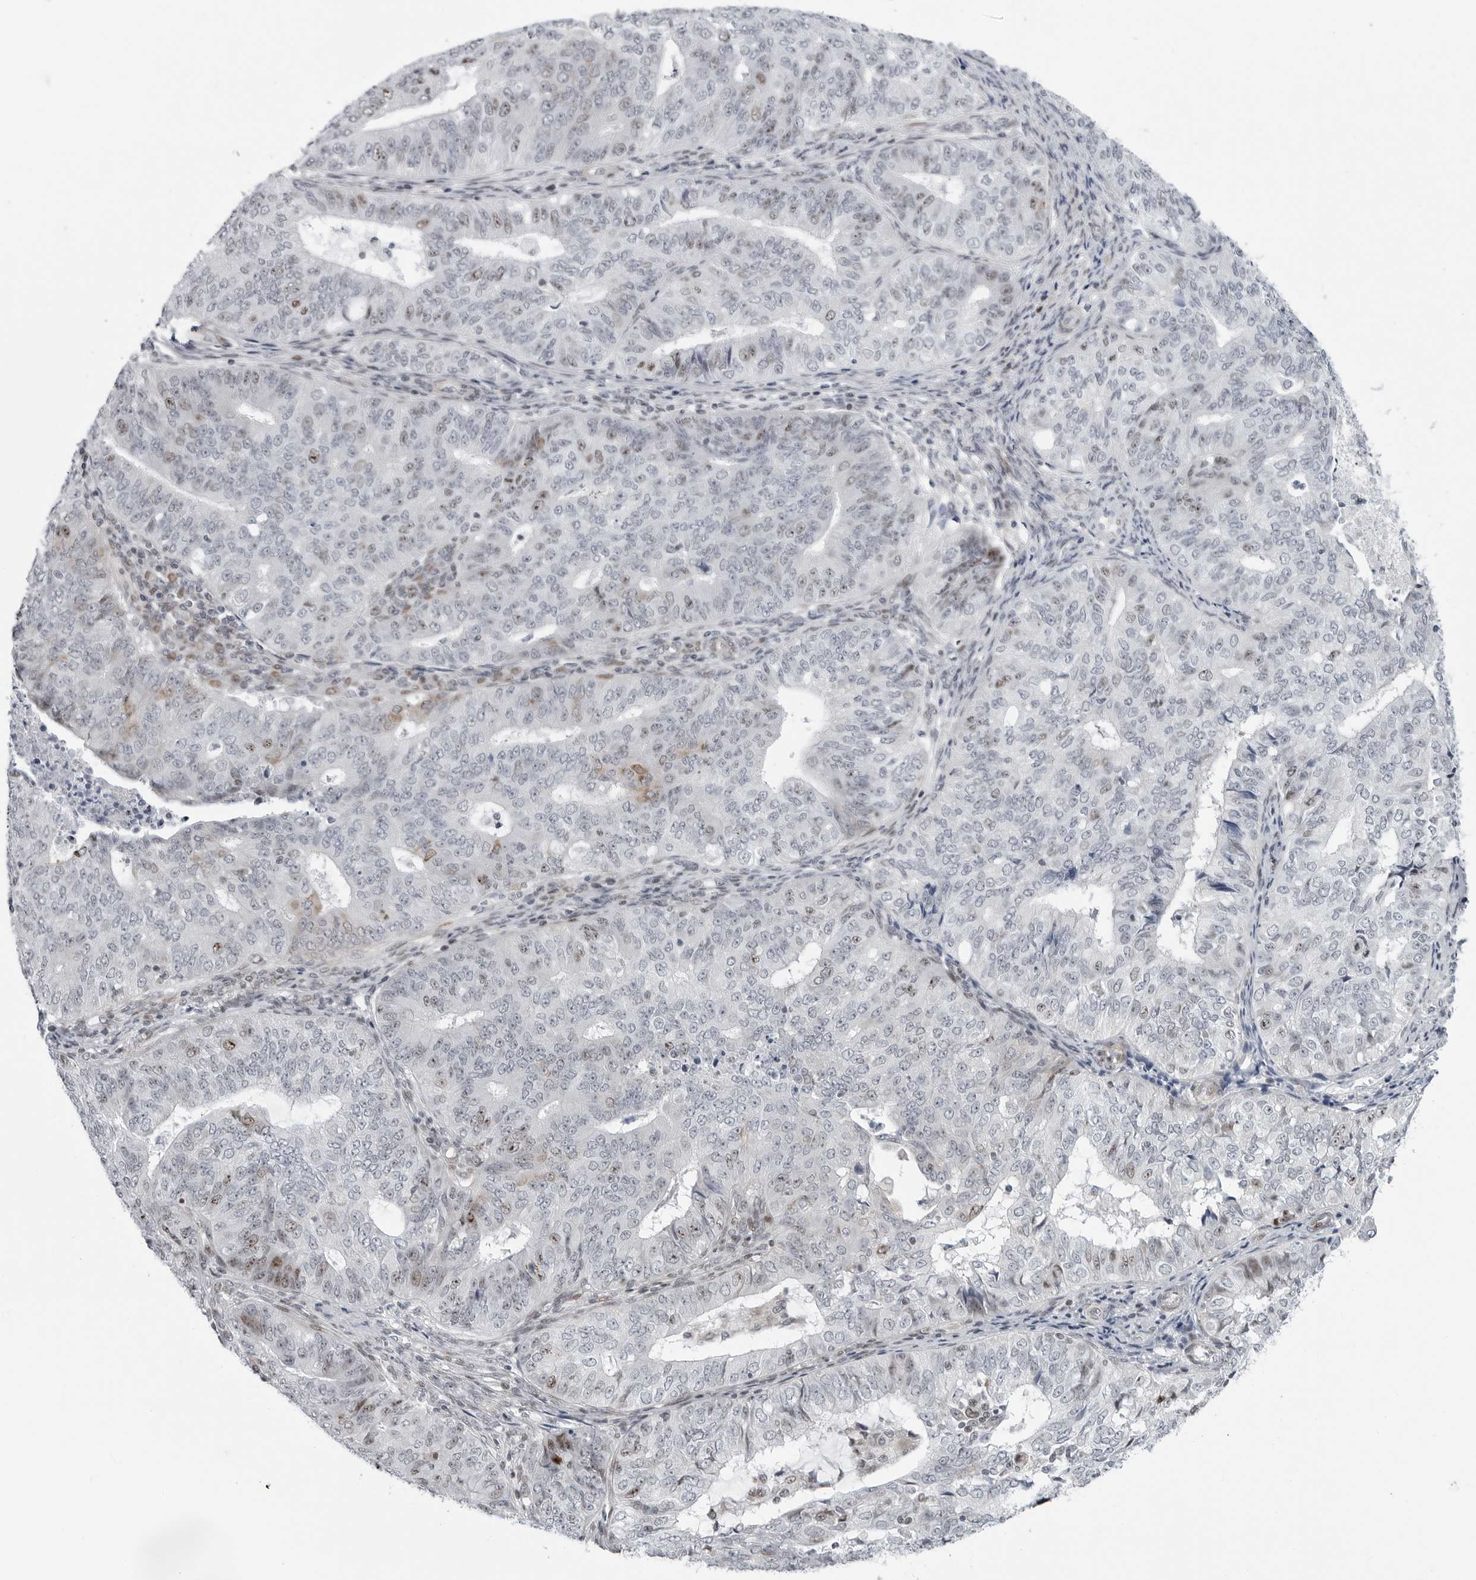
{"staining": {"intensity": "weak", "quantity": "<25%", "location": "nuclear"}, "tissue": "endometrial cancer", "cell_type": "Tumor cells", "image_type": "cancer", "snomed": [{"axis": "morphology", "description": "Adenocarcinoma, NOS"}, {"axis": "topography", "description": "Endometrium"}], "caption": "Protein analysis of endometrial cancer displays no significant staining in tumor cells.", "gene": "FAM135B", "patient": {"sex": "female", "age": 32}}